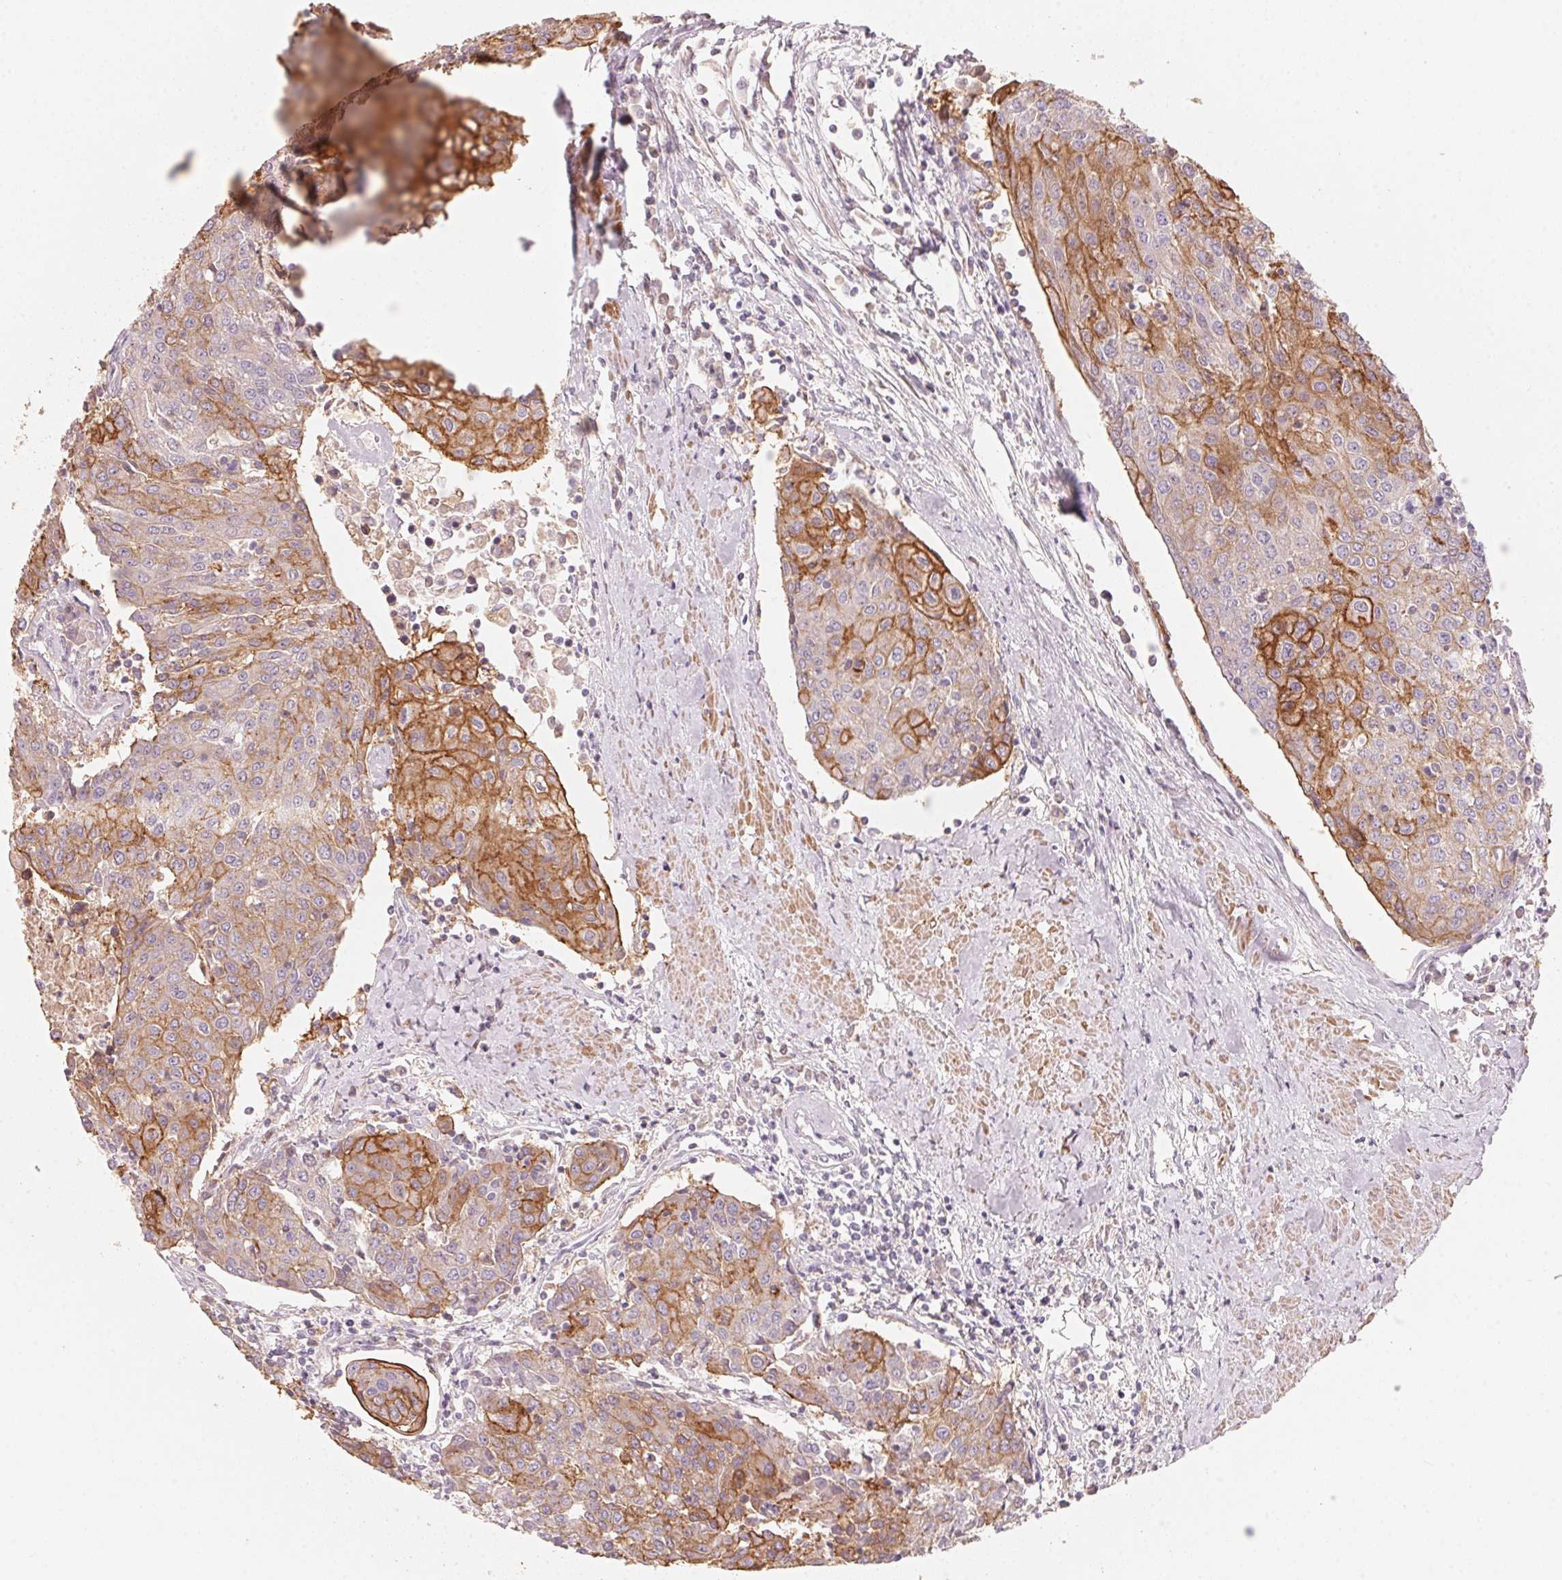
{"staining": {"intensity": "moderate", "quantity": "25%-75%", "location": "cytoplasmic/membranous"}, "tissue": "urothelial cancer", "cell_type": "Tumor cells", "image_type": "cancer", "snomed": [{"axis": "morphology", "description": "Urothelial carcinoma, High grade"}, {"axis": "topography", "description": "Urinary bladder"}], "caption": "Brown immunohistochemical staining in human urothelial cancer shows moderate cytoplasmic/membranous expression in about 25%-75% of tumor cells.", "gene": "TP53AIP1", "patient": {"sex": "female", "age": 85}}